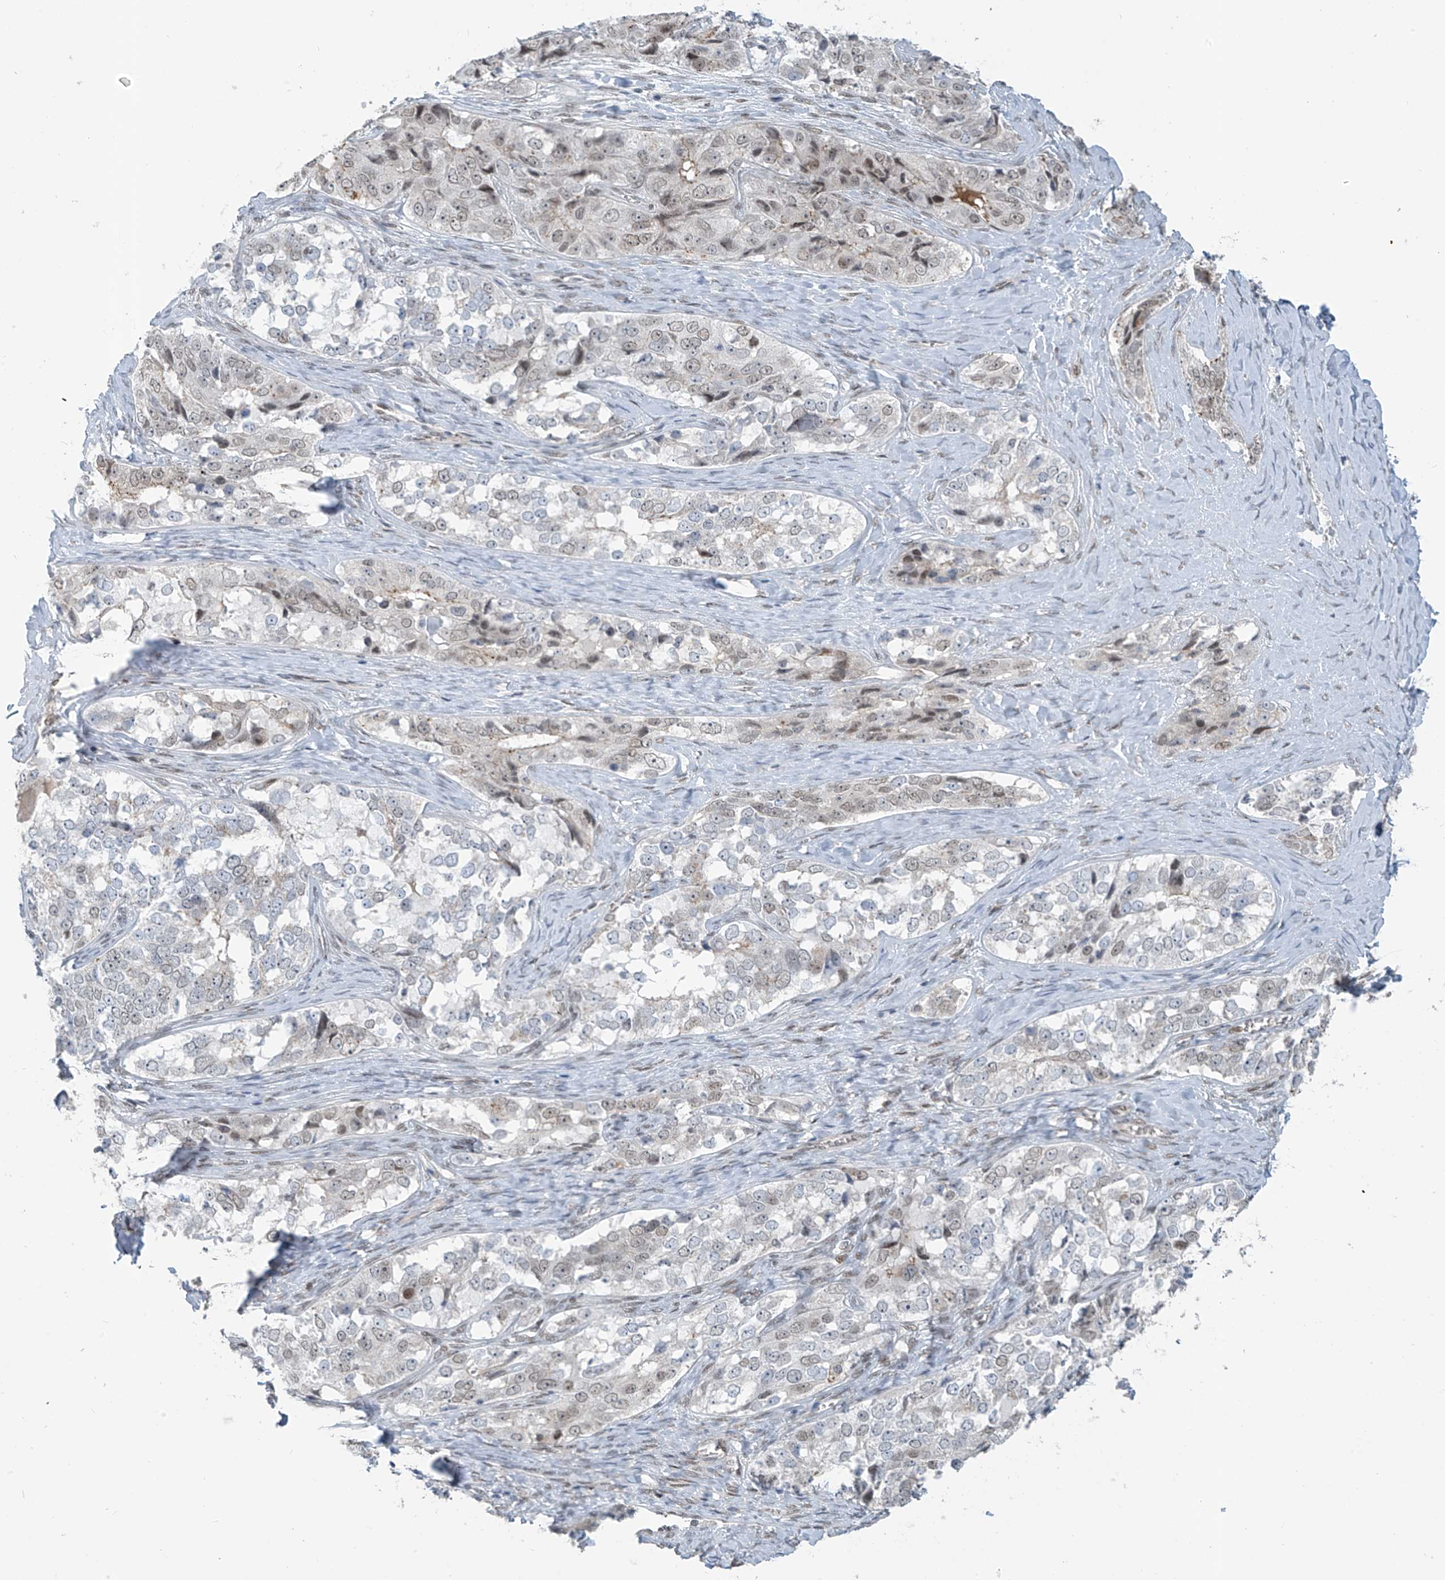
{"staining": {"intensity": "weak", "quantity": ">75%", "location": "nuclear"}, "tissue": "ovarian cancer", "cell_type": "Tumor cells", "image_type": "cancer", "snomed": [{"axis": "morphology", "description": "Carcinoma, endometroid"}, {"axis": "topography", "description": "Ovary"}], "caption": "Human endometroid carcinoma (ovarian) stained with a brown dye displays weak nuclear positive positivity in about >75% of tumor cells.", "gene": "MCM9", "patient": {"sex": "female", "age": 51}}